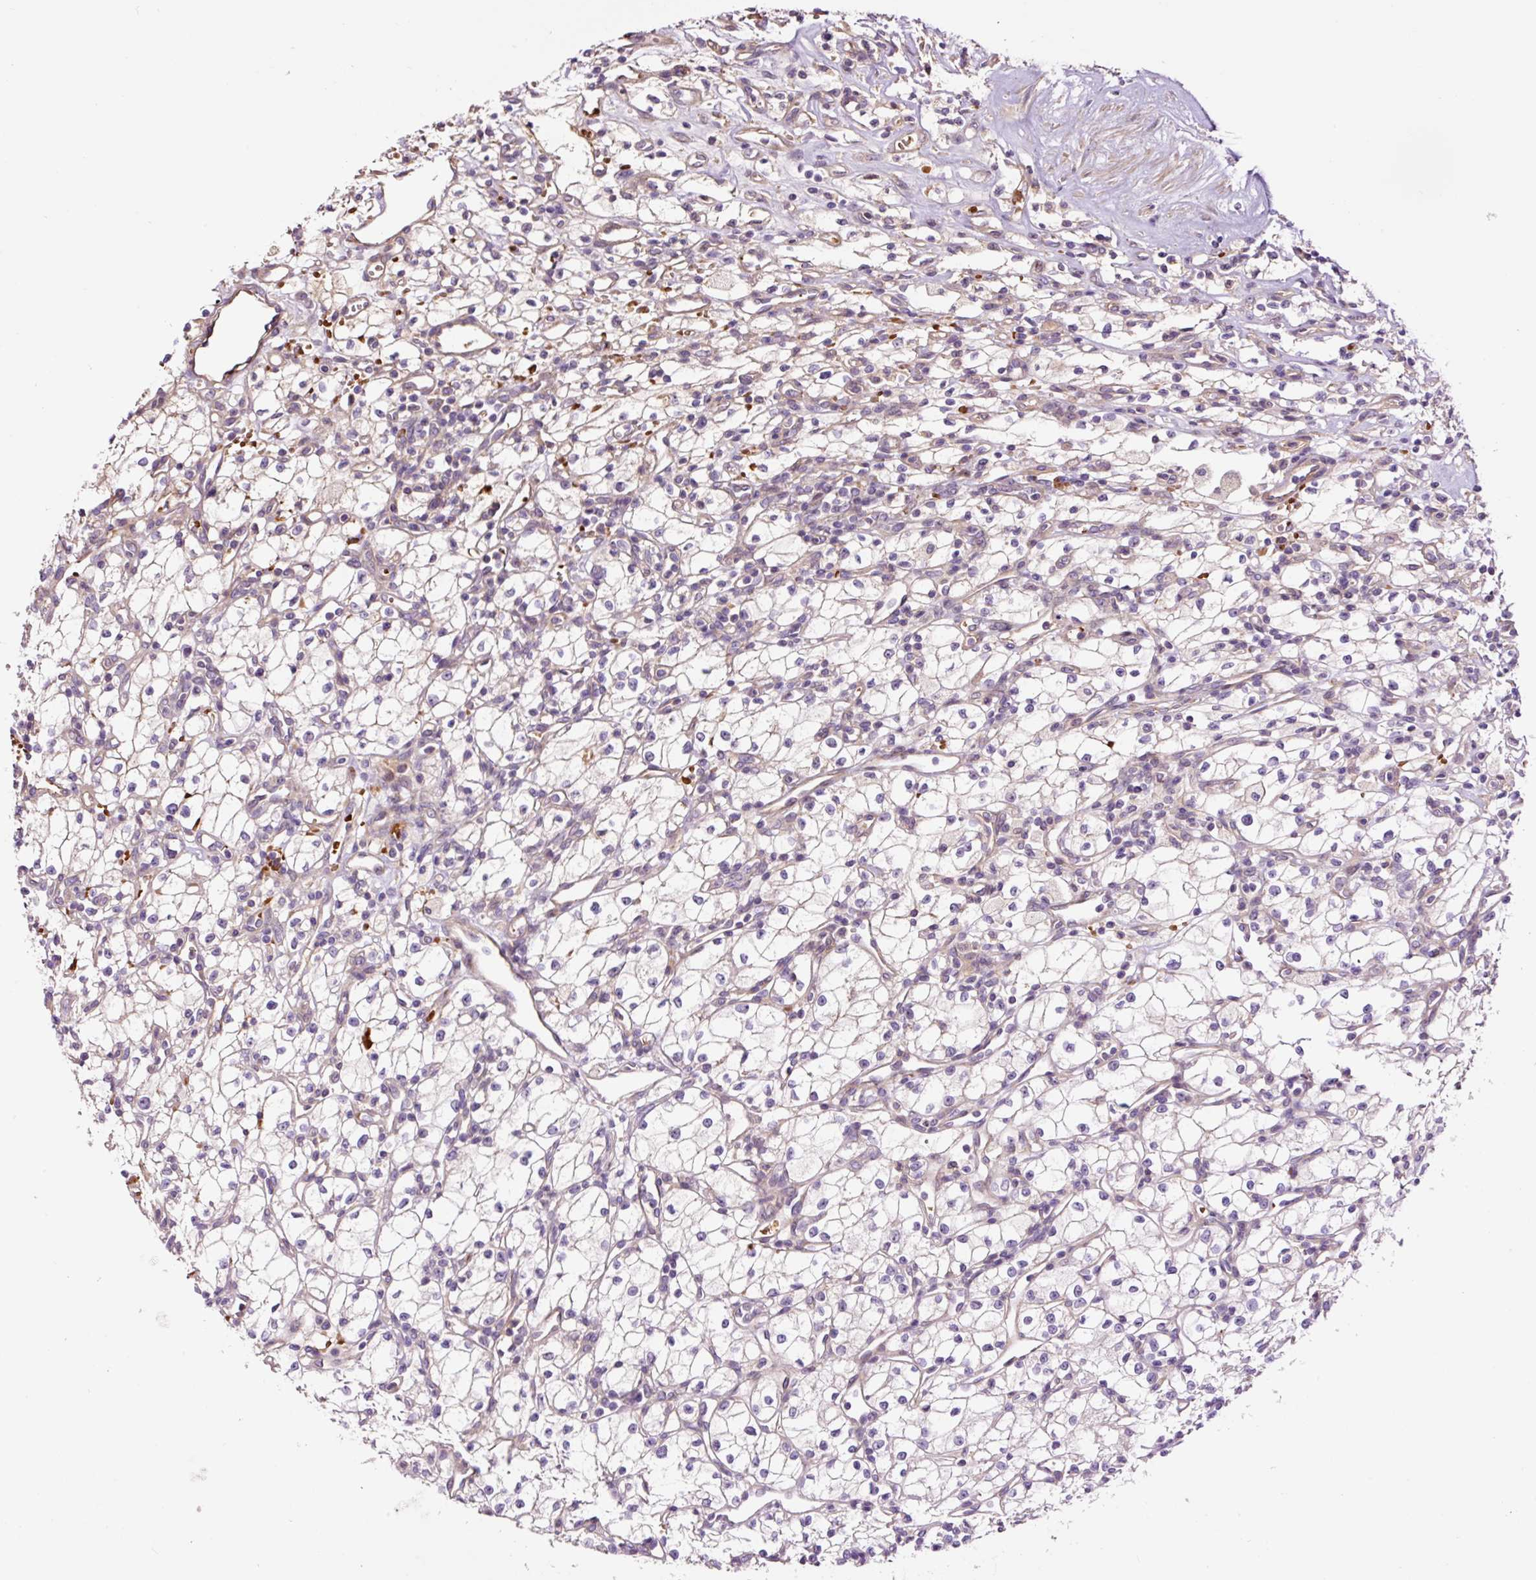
{"staining": {"intensity": "negative", "quantity": "none", "location": "none"}, "tissue": "renal cancer", "cell_type": "Tumor cells", "image_type": "cancer", "snomed": [{"axis": "morphology", "description": "Adenocarcinoma, NOS"}, {"axis": "topography", "description": "Kidney"}], "caption": "Renal cancer (adenocarcinoma) stained for a protein using IHC displays no staining tumor cells.", "gene": "TMEM235", "patient": {"sex": "male", "age": 59}}